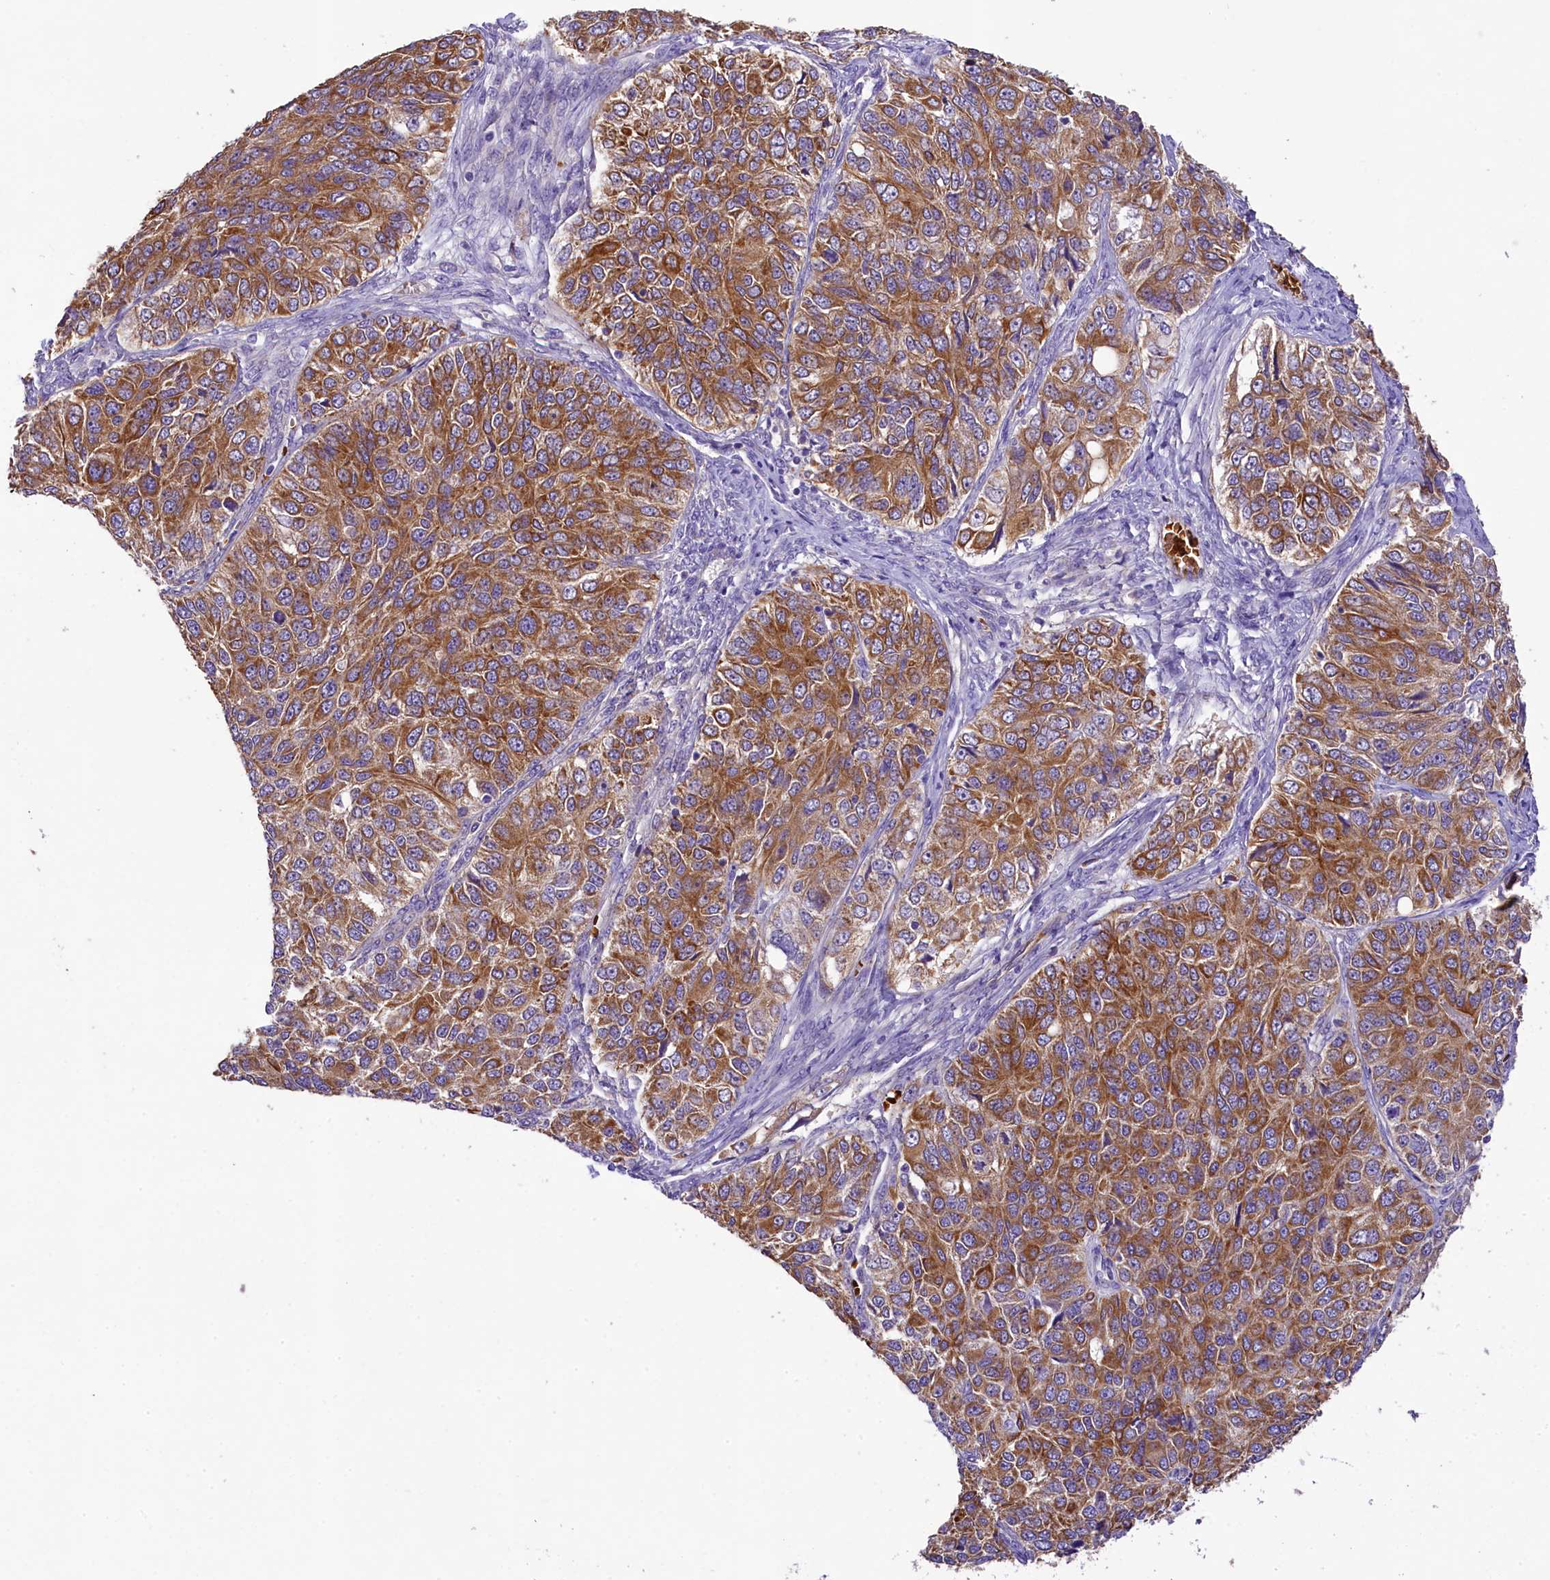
{"staining": {"intensity": "moderate", "quantity": ">75%", "location": "cytoplasmic/membranous"}, "tissue": "ovarian cancer", "cell_type": "Tumor cells", "image_type": "cancer", "snomed": [{"axis": "morphology", "description": "Carcinoma, endometroid"}, {"axis": "topography", "description": "Ovary"}], "caption": "Ovarian endometroid carcinoma stained with a protein marker shows moderate staining in tumor cells.", "gene": "LARP4", "patient": {"sex": "female", "age": 51}}